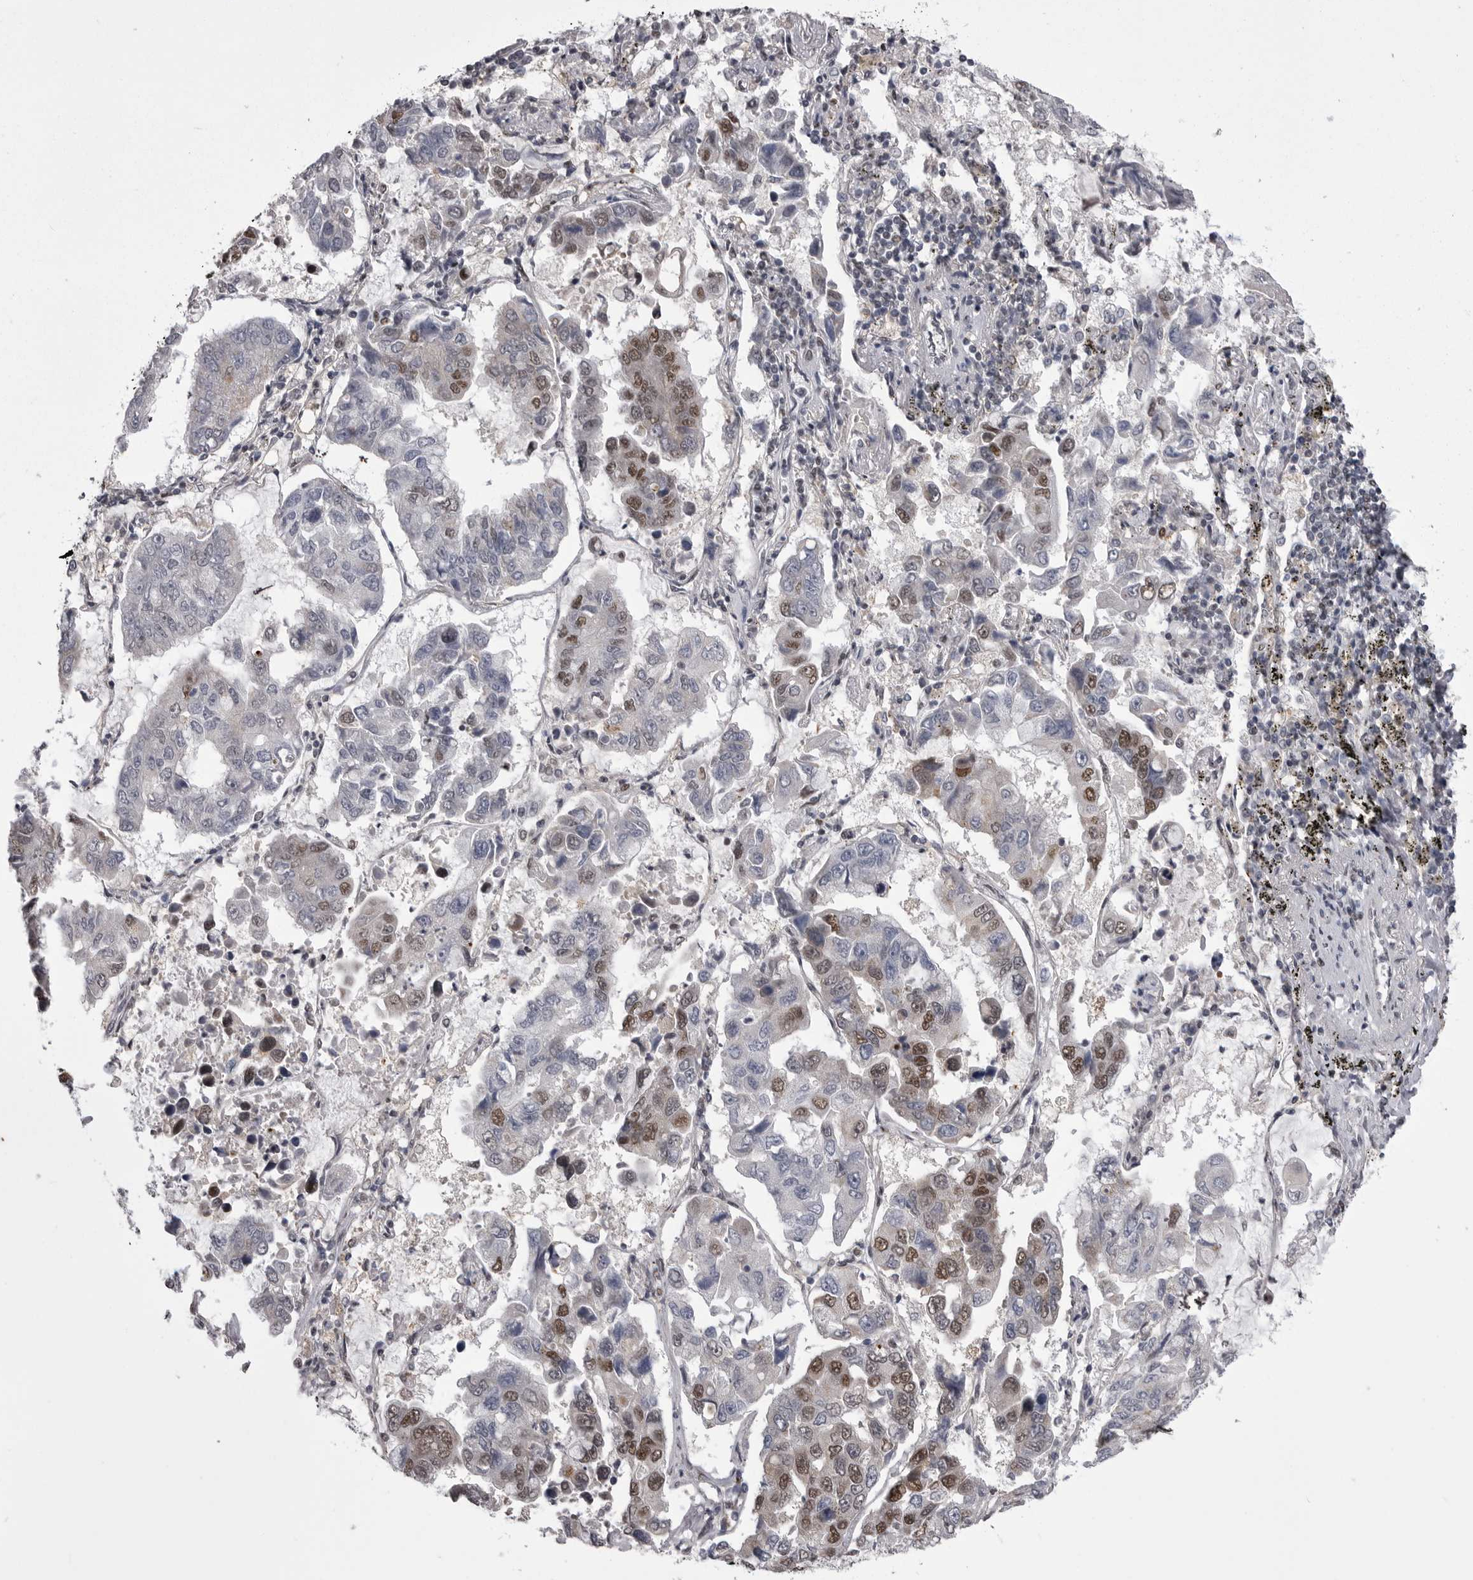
{"staining": {"intensity": "moderate", "quantity": "25%-75%", "location": "nuclear"}, "tissue": "lung cancer", "cell_type": "Tumor cells", "image_type": "cancer", "snomed": [{"axis": "morphology", "description": "Adenocarcinoma, NOS"}, {"axis": "topography", "description": "Lung"}], "caption": "Immunohistochemistry staining of lung cancer, which shows medium levels of moderate nuclear staining in approximately 25%-75% of tumor cells indicating moderate nuclear protein positivity. The staining was performed using DAB (brown) for protein detection and nuclei were counterstained in hematoxylin (blue).", "gene": "MEPCE", "patient": {"sex": "male", "age": 64}}